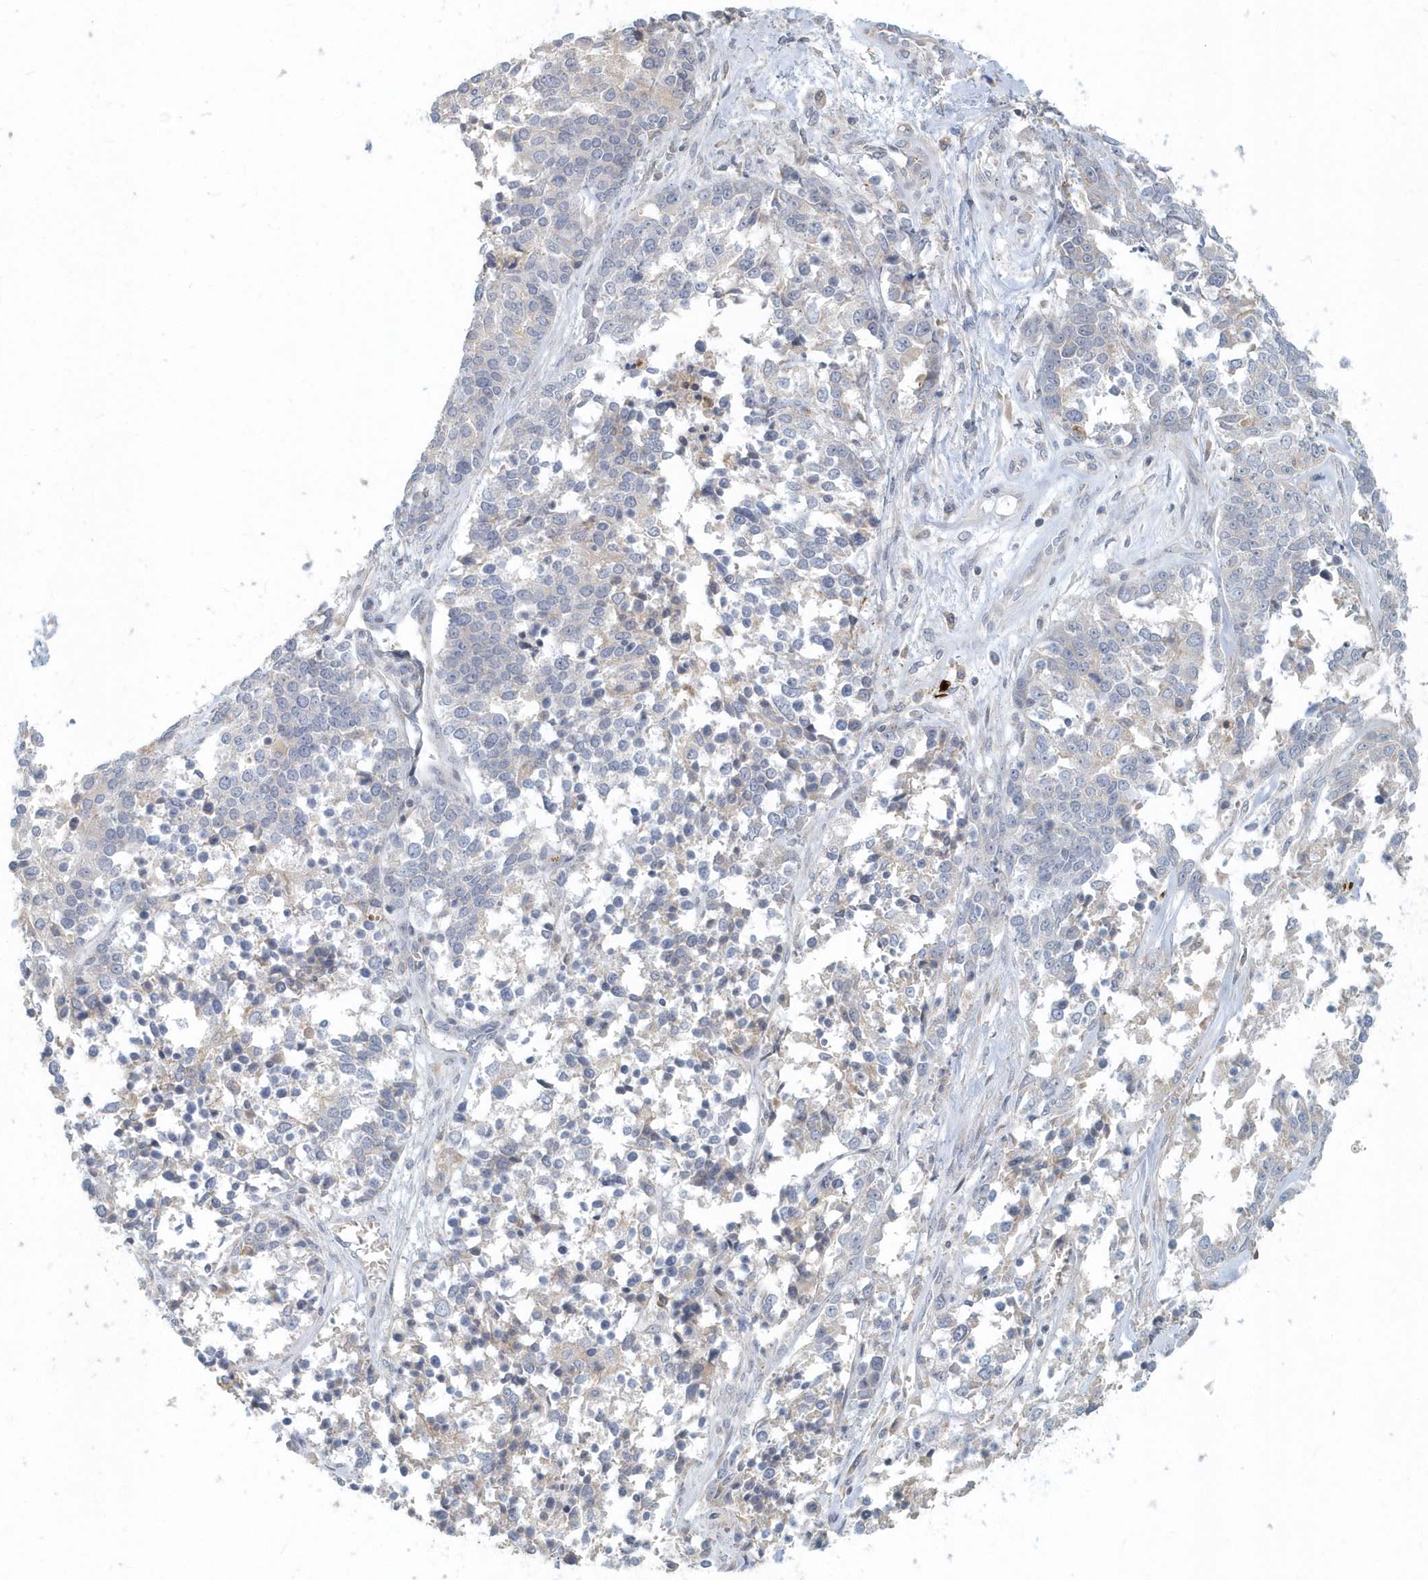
{"staining": {"intensity": "negative", "quantity": "none", "location": "none"}, "tissue": "ovarian cancer", "cell_type": "Tumor cells", "image_type": "cancer", "snomed": [{"axis": "morphology", "description": "Cystadenocarcinoma, serous, NOS"}, {"axis": "topography", "description": "Ovary"}], "caption": "Protein analysis of ovarian cancer (serous cystadenocarcinoma) exhibits no significant expression in tumor cells.", "gene": "NAPB", "patient": {"sex": "female", "age": 44}}